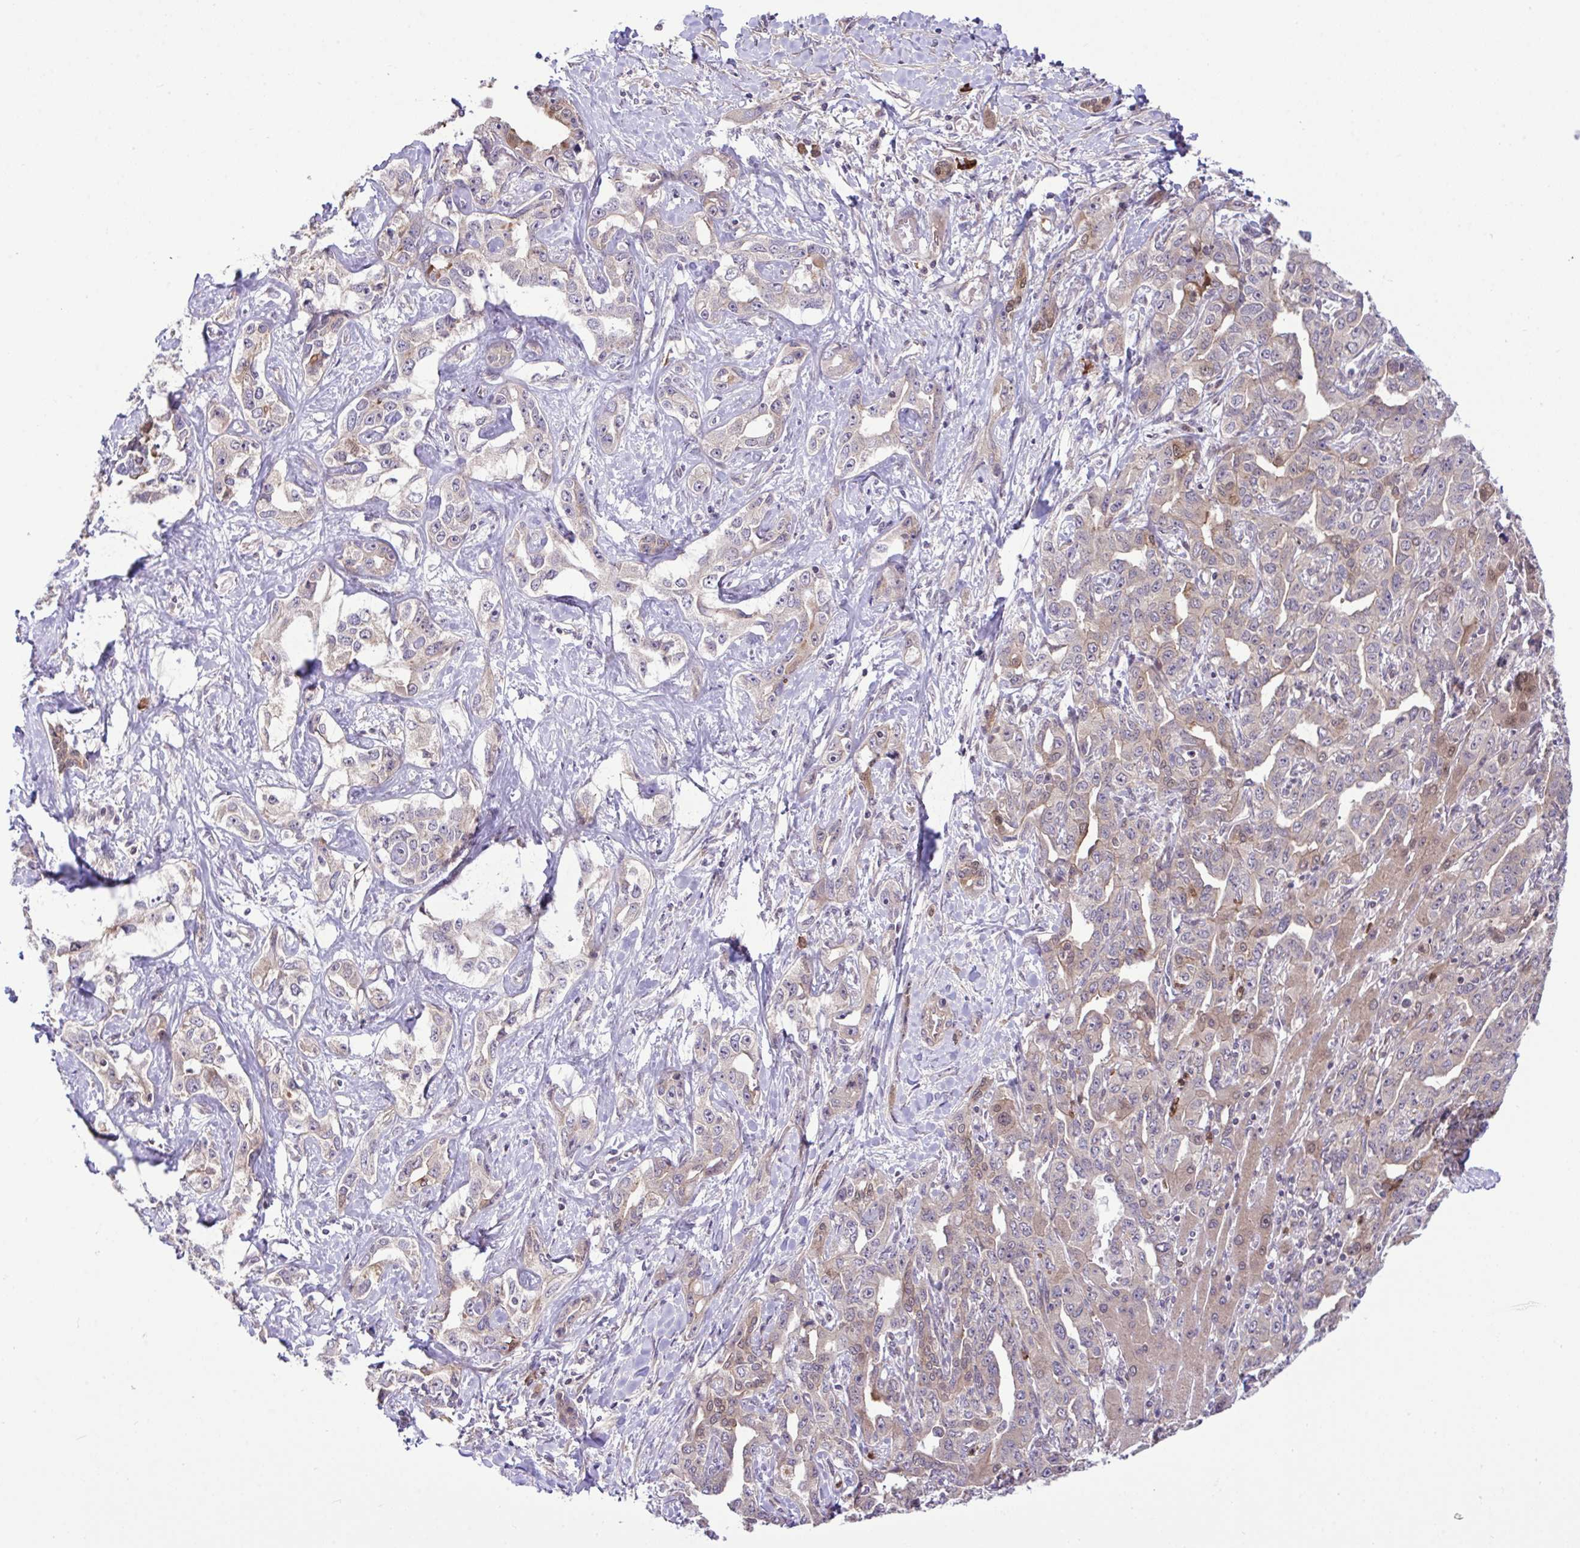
{"staining": {"intensity": "weak", "quantity": "<25%", "location": "cytoplasmic/membranous"}, "tissue": "liver cancer", "cell_type": "Tumor cells", "image_type": "cancer", "snomed": [{"axis": "morphology", "description": "Cholangiocarcinoma"}, {"axis": "topography", "description": "Liver"}], "caption": "High magnification brightfield microscopy of cholangiocarcinoma (liver) stained with DAB (brown) and counterstained with hematoxylin (blue): tumor cells show no significant expression.", "gene": "CMPK1", "patient": {"sex": "male", "age": 59}}